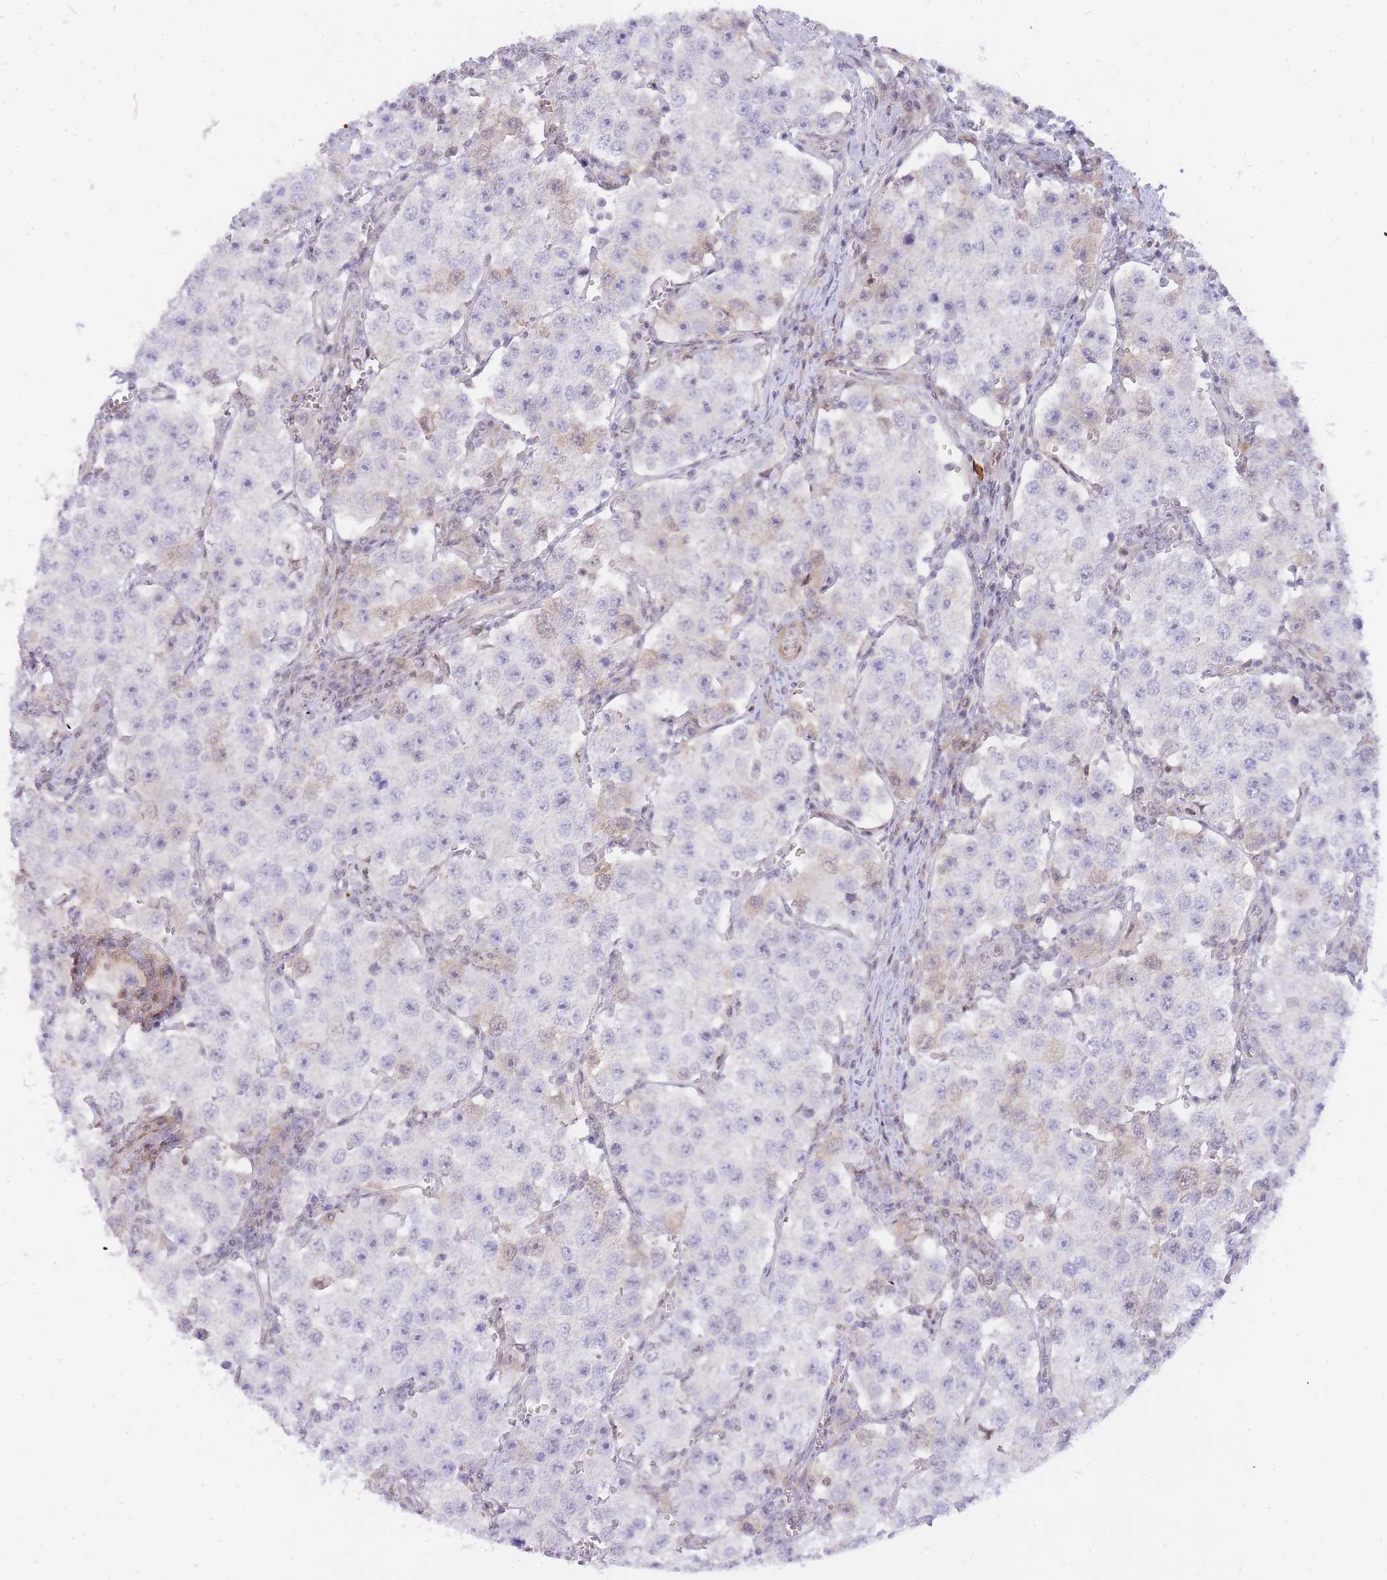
{"staining": {"intensity": "negative", "quantity": "none", "location": "none"}, "tissue": "testis cancer", "cell_type": "Tumor cells", "image_type": "cancer", "snomed": [{"axis": "morphology", "description": "Seminoma, NOS"}, {"axis": "topography", "description": "Testis"}], "caption": "This is an immunohistochemistry (IHC) histopathology image of seminoma (testis). There is no positivity in tumor cells.", "gene": "TLE2", "patient": {"sex": "male", "age": 37}}